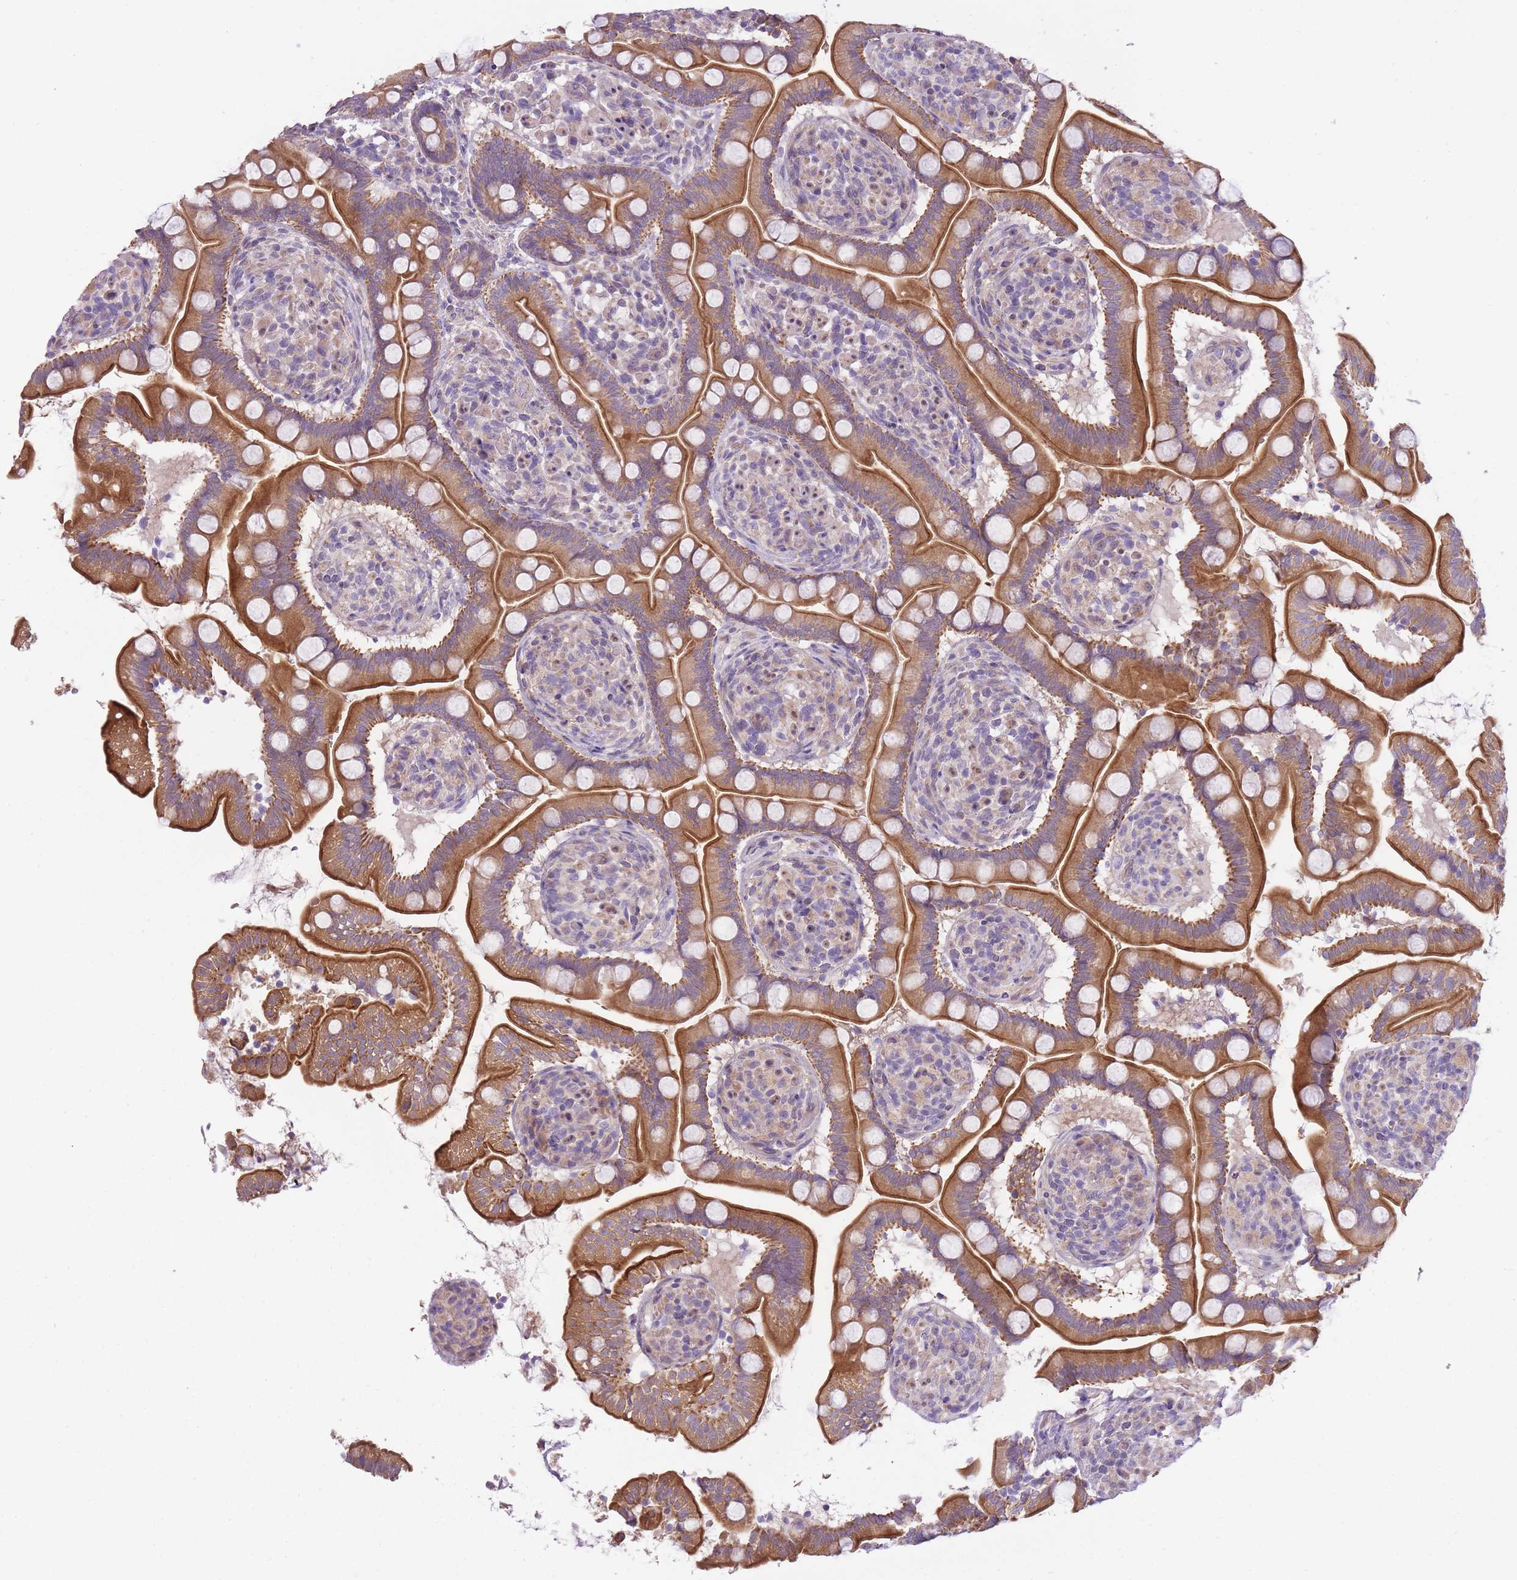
{"staining": {"intensity": "moderate", "quantity": ">75%", "location": "cytoplasmic/membranous"}, "tissue": "small intestine", "cell_type": "Glandular cells", "image_type": "normal", "snomed": [{"axis": "morphology", "description": "Normal tissue, NOS"}, {"axis": "topography", "description": "Small intestine"}], "caption": "DAB (3,3'-diaminobenzidine) immunohistochemical staining of normal small intestine displays moderate cytoplasmic/membranous protein expression in approximately >75% of glandular cells.", "gene": "REV1", "patient": {"sex": "female", "age": 64}}